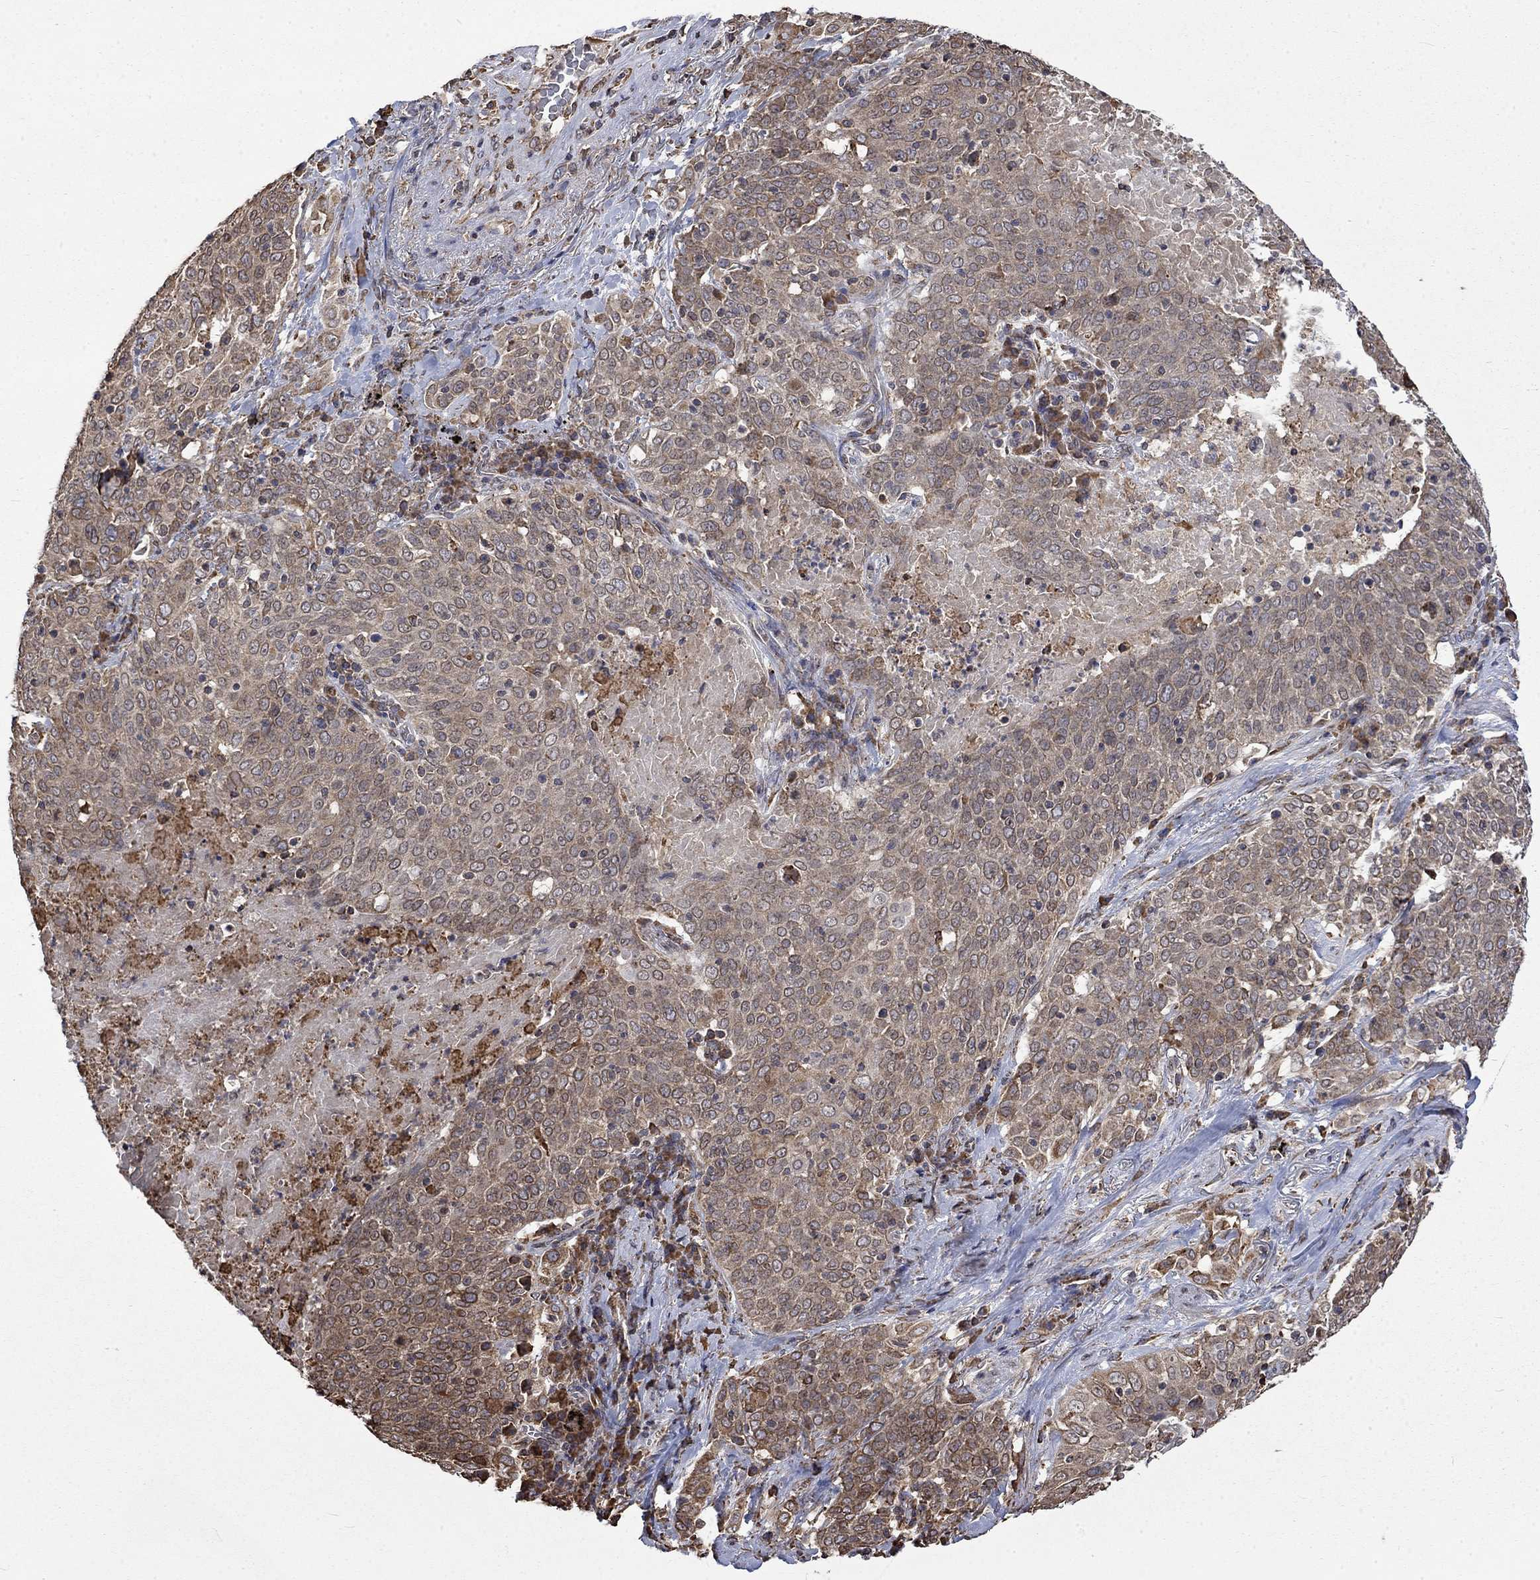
{"staining": {"intensity": "weak", "quantity": "25%-75%", "location": "cytoplasmic/membranous"}, "tissue": "lung cancer", "cell_type": "Tumor cells", "image_type": "cancer", "snomed": [{"axis": "morphology", "description": "Squamous cell carcinoma, NOS"}, {"axis": "topography", "description": "Lung"}], "caption": "This is a micrograph of IHC staining of lung cancer, which shows weak expression in the cytoplasmic/membranous of tumor cells.", "gene": "ESRRA", "patient": {"sex": "male", "age": 82}}